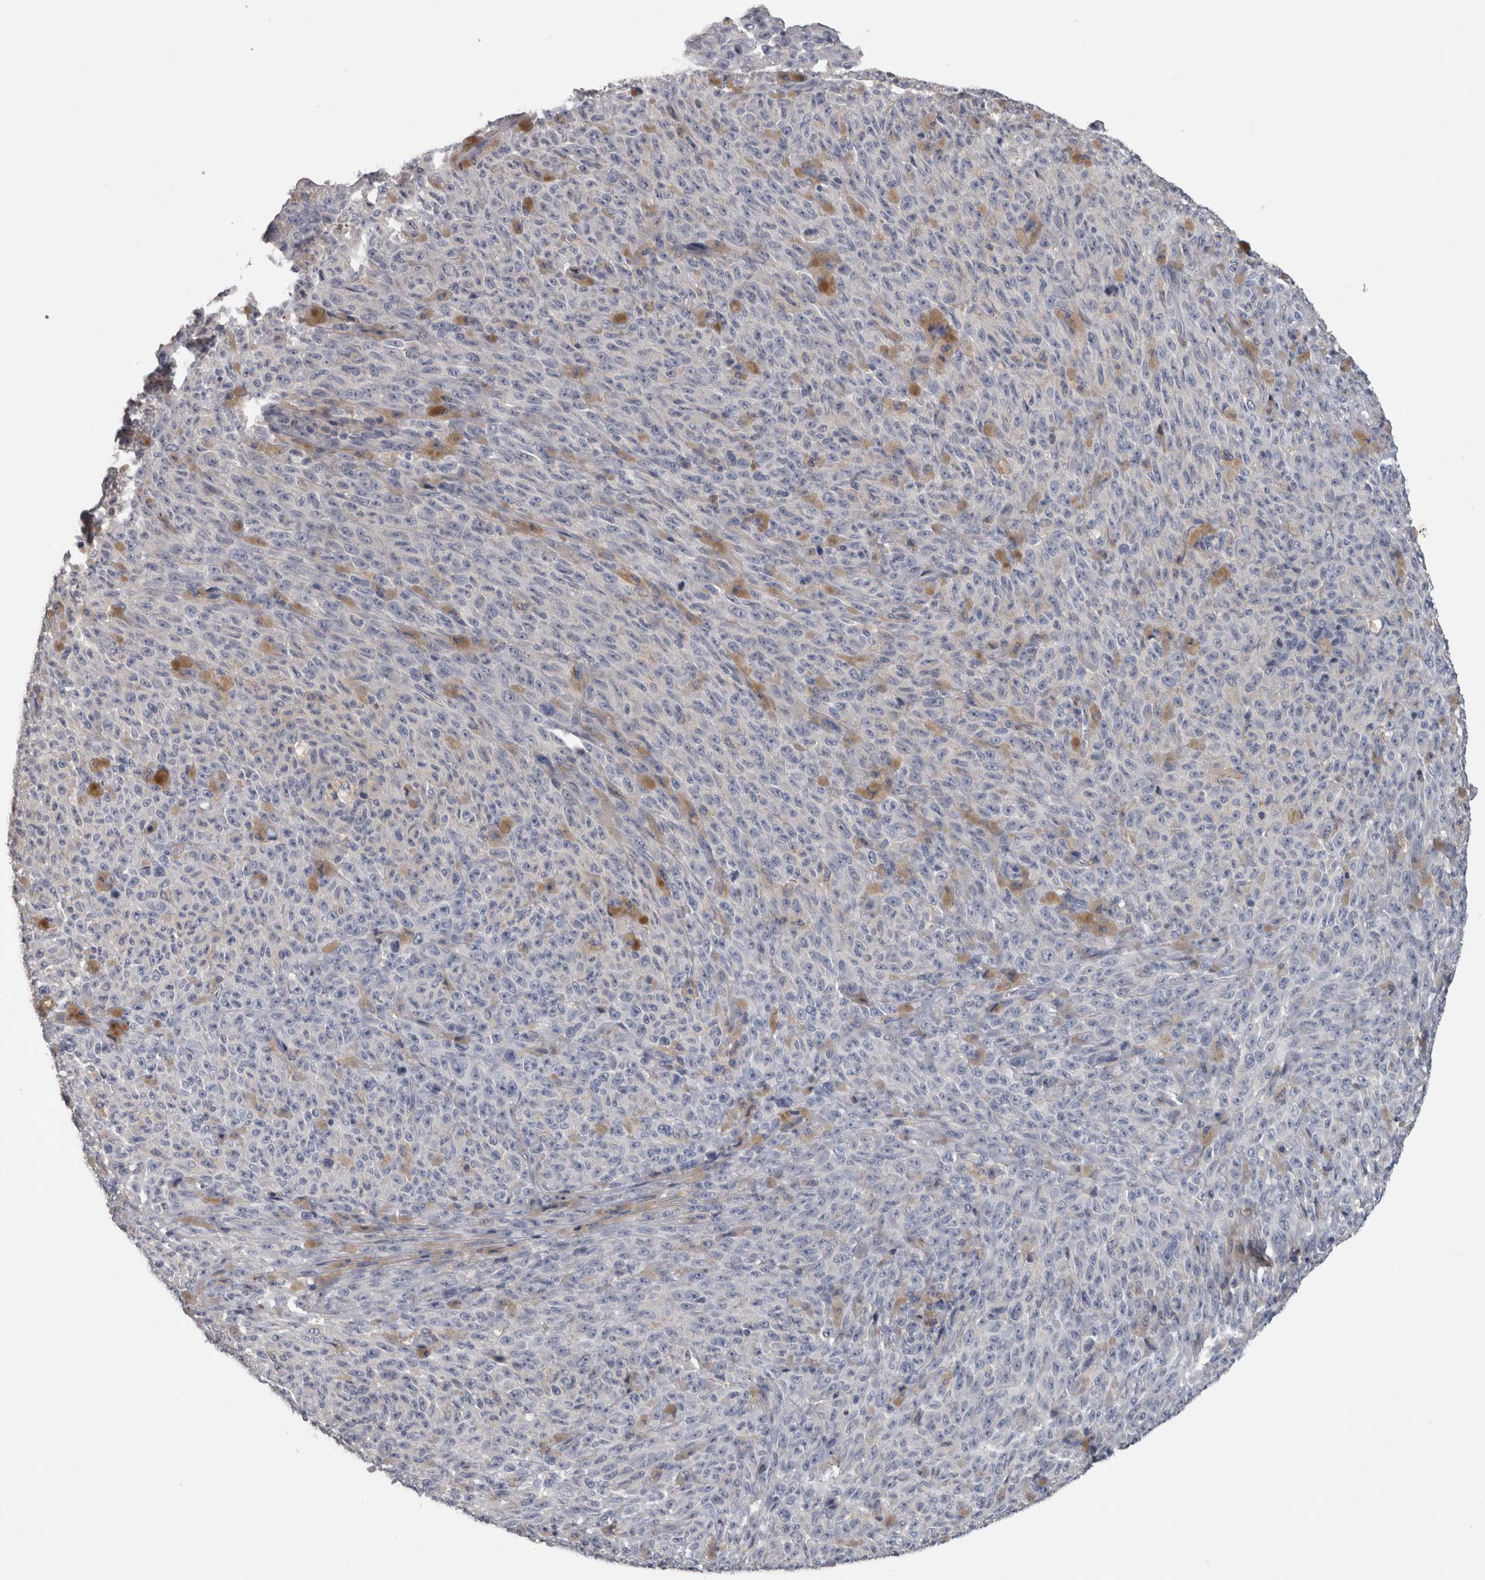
{"staining": {"intensity": "negative", "quantity": "none", "location": "none"}, "tissue": "melanoma", "cell_type": "Tumor cells", "image_type": "cancer", "snomed": [{"axis": "morphology", "description": "Malignant melanoma, NOS"}, {"axis": "topography", "description": "Skin"}], "caption": "This is an IHC image of human malignant melanoma. There is no positivity in tumor cells.", "gene": "EFEMP2", "patient": {"sex": "female", "age": 82}}